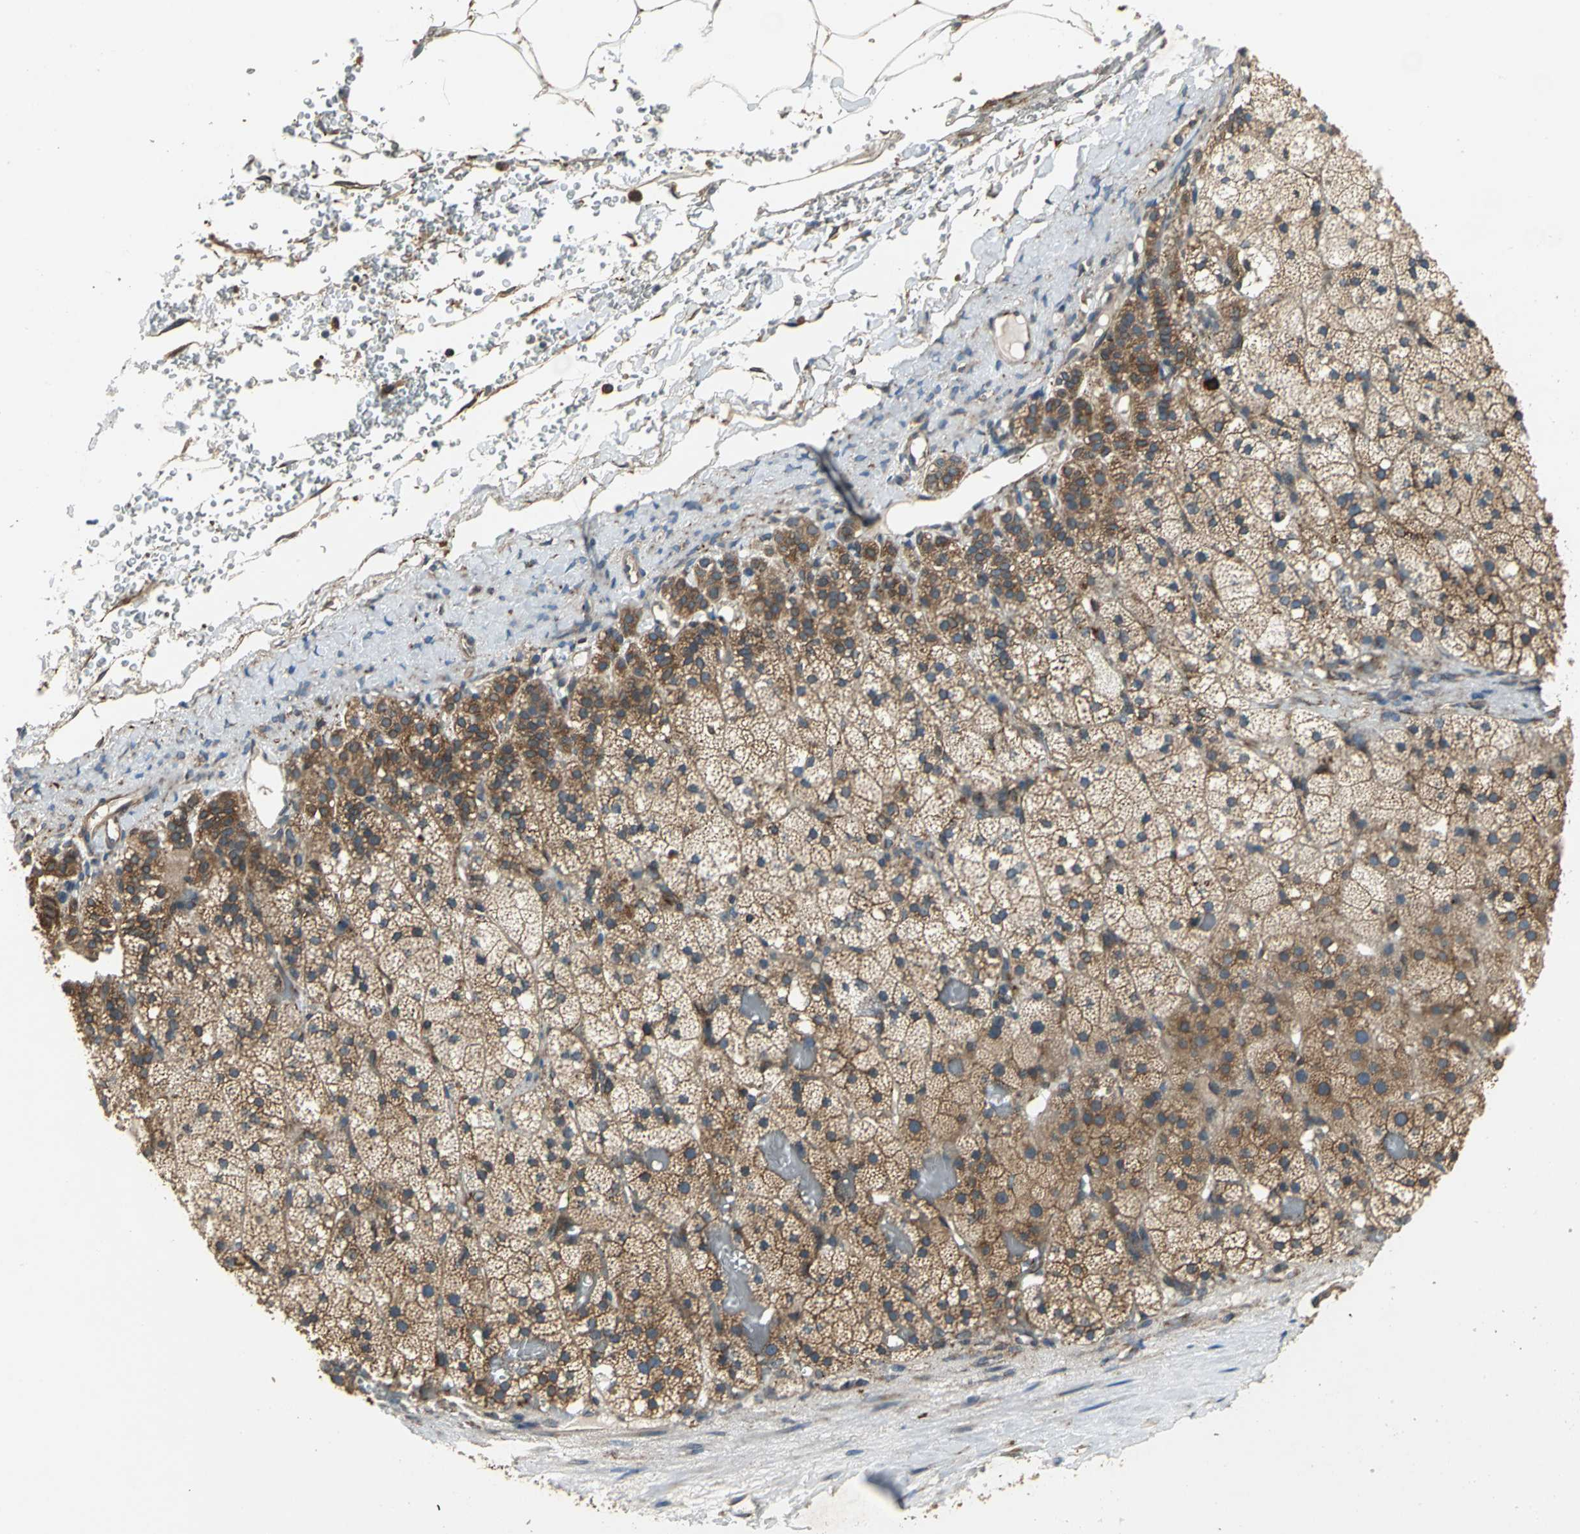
{"staining": {"intensity": "moderate", "quantity": ">75%", "location": "cytoplasmic/membranous"}, "tissue": "adrenal gland", "cell_type": "Glandular cells", "image_type": "normal", "snomed": [{"axis": "morphology", "description": "Normal tissue, NOS"}, {"axis": "topography", "description": "Adrenal gland"}], "caption": "DAB immunohistochemical staining of normal adrenal gland demonstrates moderate cytoplasmic/membranous protein expression in approximately >75% of glandular cells.", "gene": "SYVN1", "patient": {"sex": "male", "age": 35}}